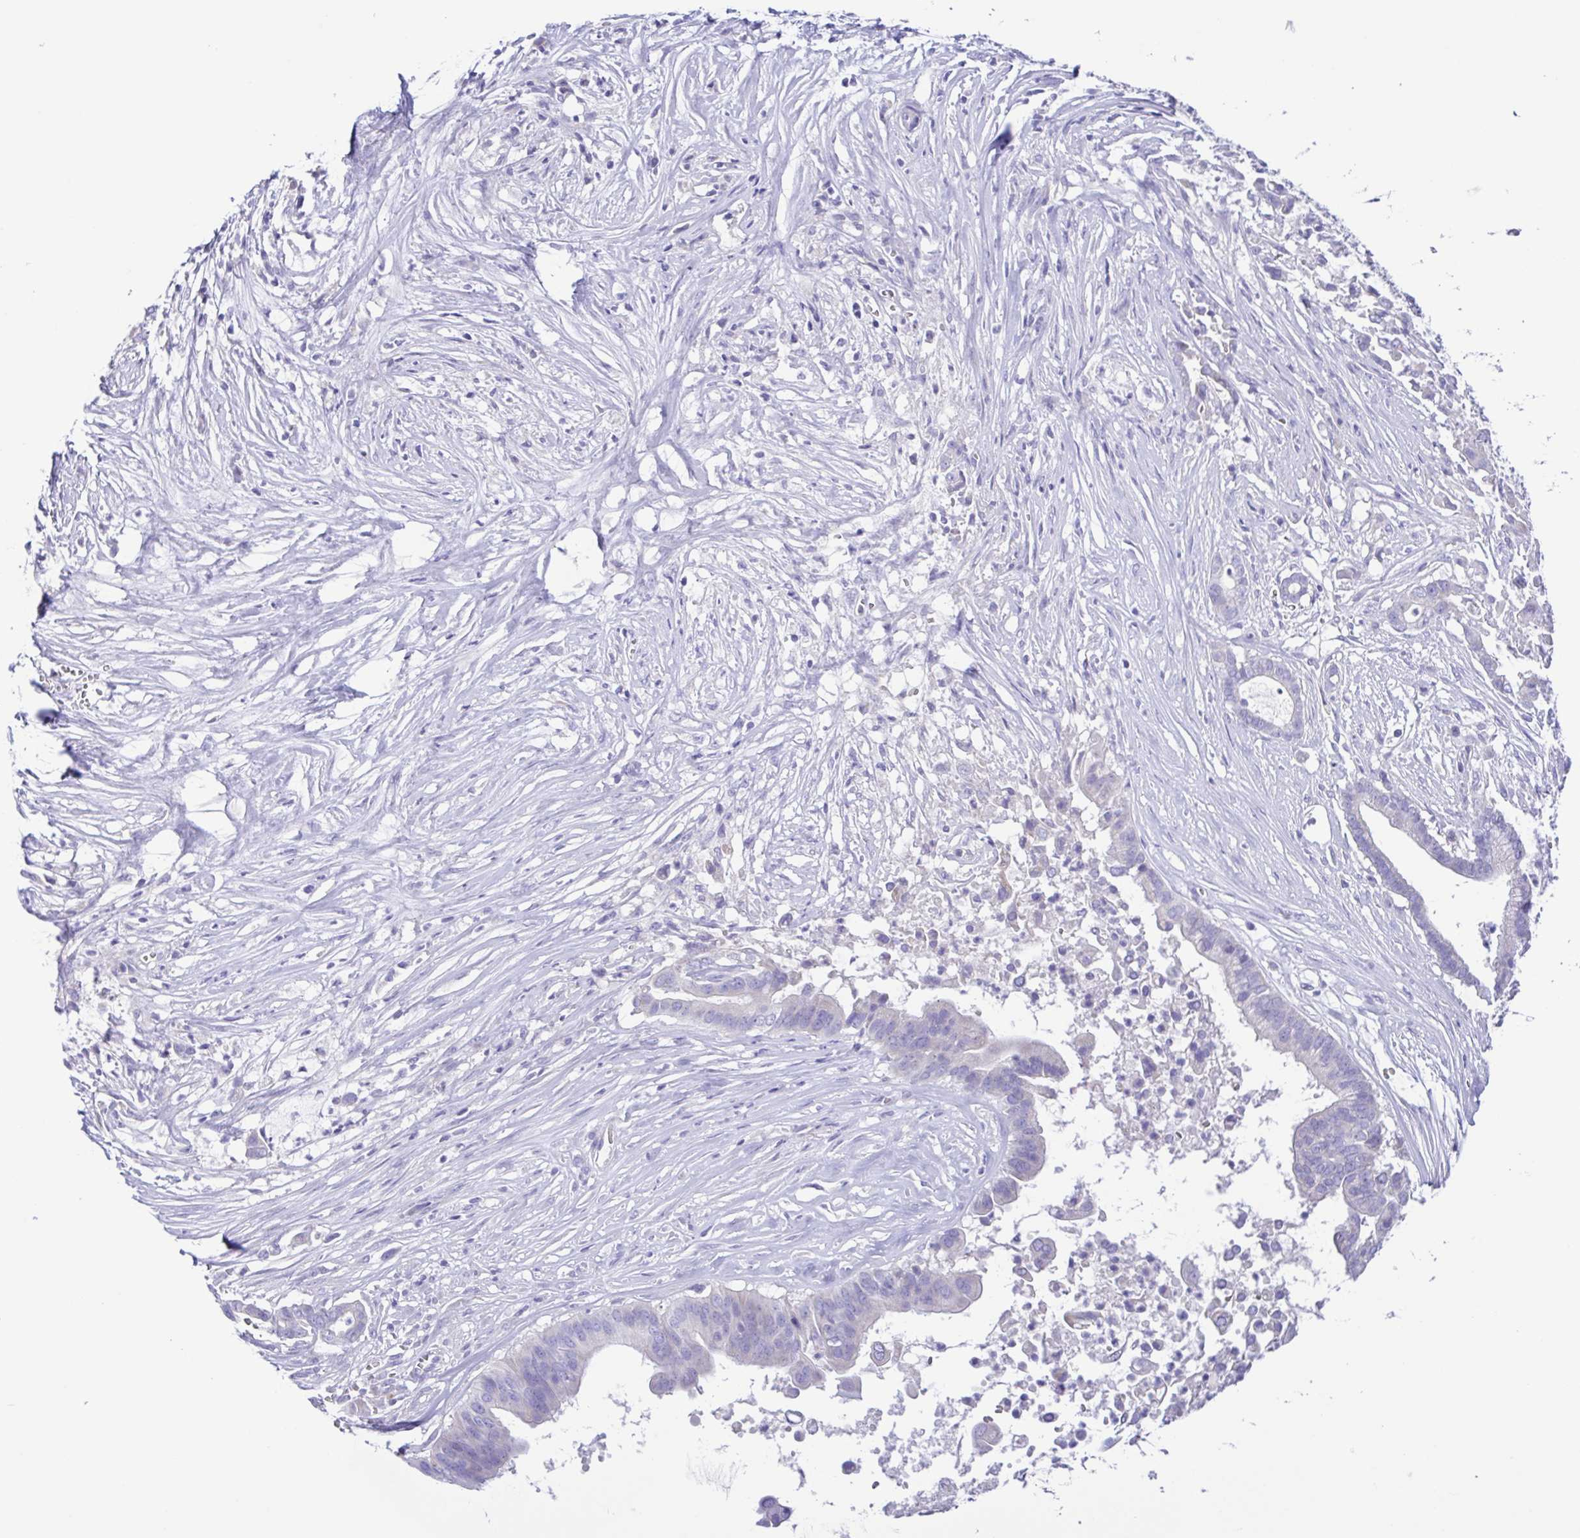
{"staining": {"intensity": "negative", "quantity": "none", "location": "none"}, "tissue": "pancreatic cancer", "cell_type": "Tumor cells", "image_type": "cancer", "snomed": [{"axis": "morphology", "description": "Adenocarcinoma, NOS"}, {"axis": "topography", "description": "Pancreas"}], "caption": "IHC image of neoplastic tissue: human pancreatic cancer stained with DAB (3,3'-diaminobenzidine) displays no significant protein staining in tumor cells.", "gene": "CD72", "patient": {"sex": "male", "age": 61}}